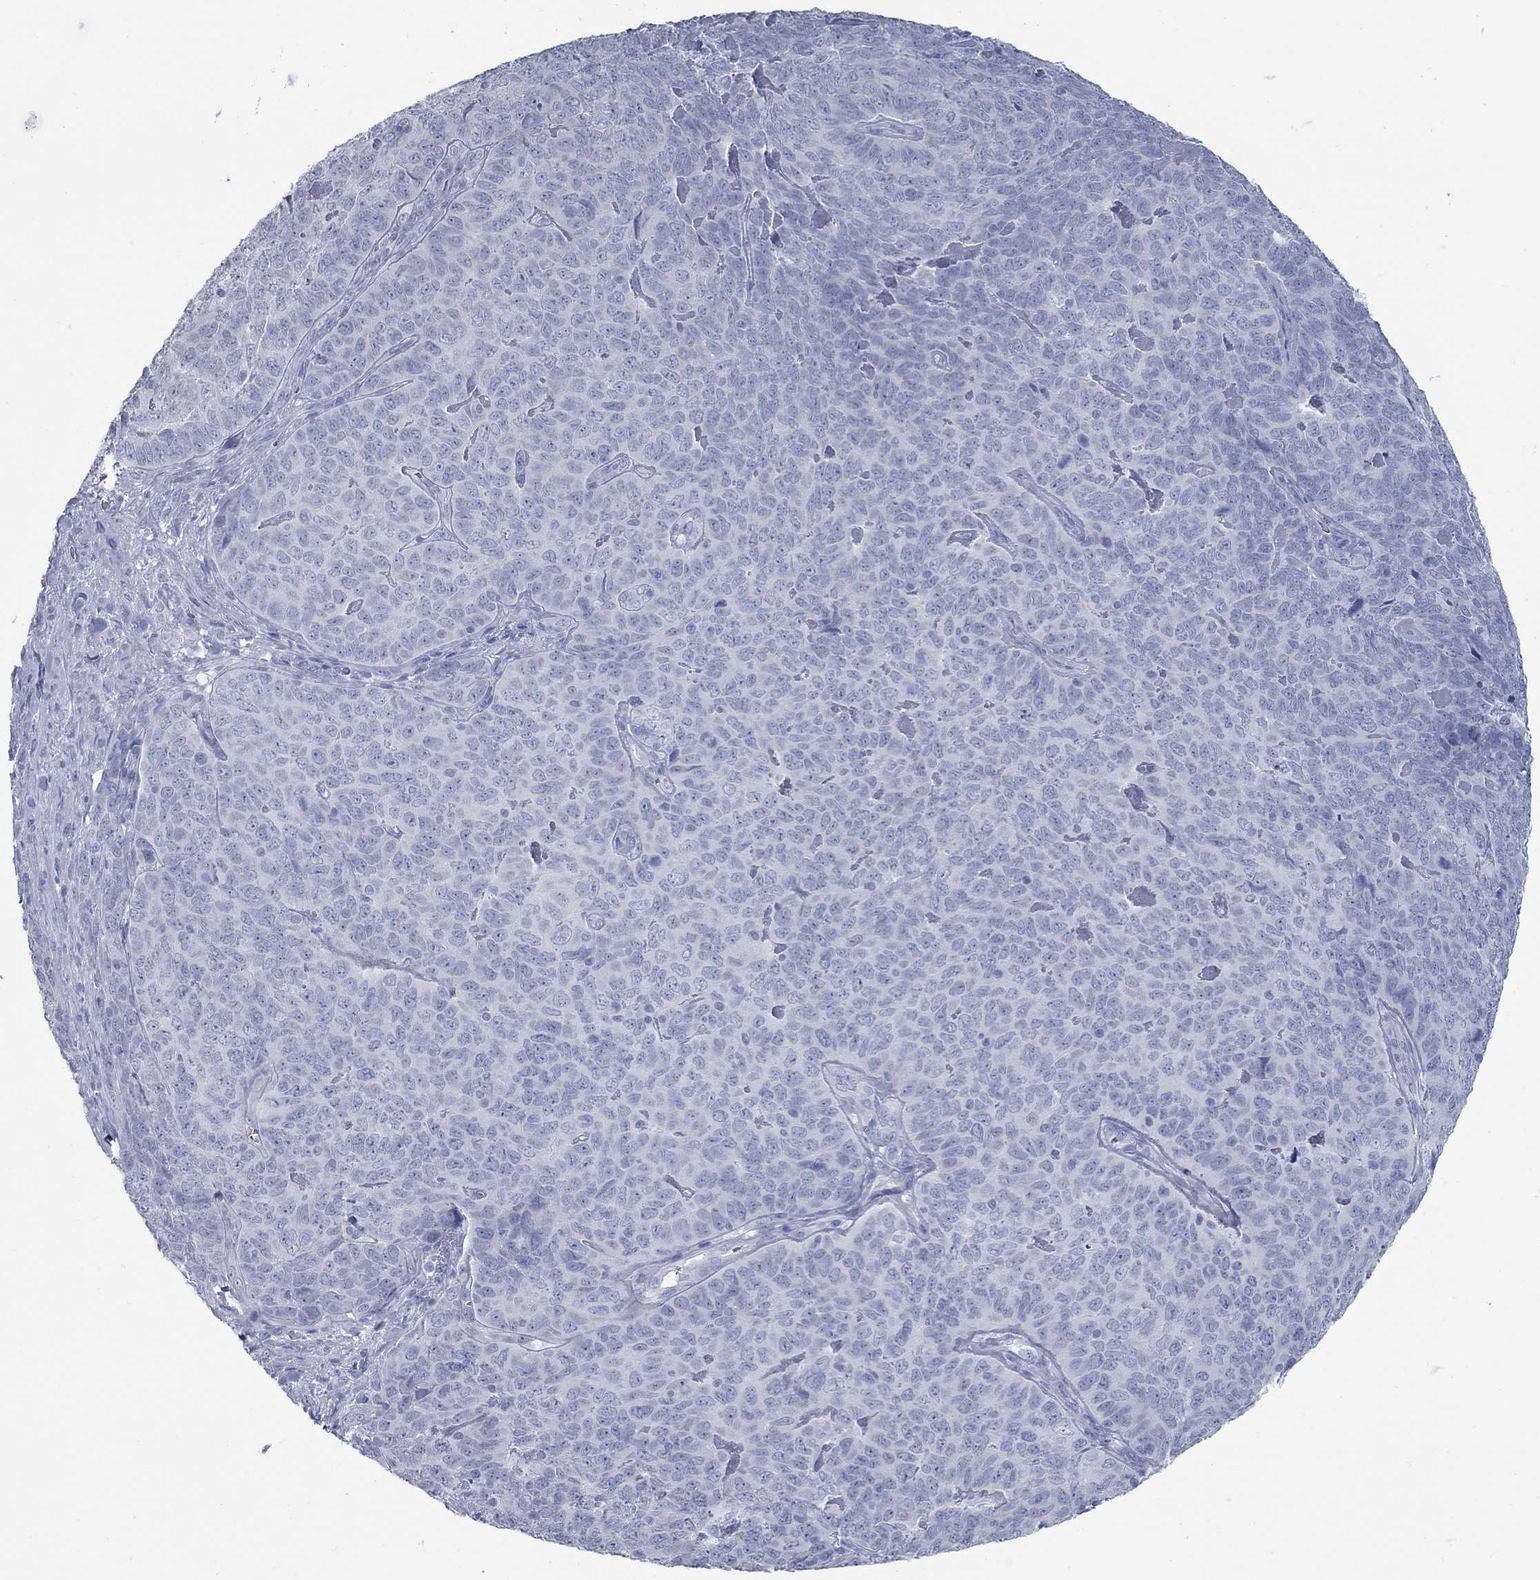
{"staining": {"intensity": "negative", "quantity": "none", "location": "none"}, "tissue": "skin cancer", "cell_type": "Tumor cells", "image_type": "cancer", "snomed": [{"axis": "morphology", "description": "Squamous cell carcinoma, NOS"}, {"axis": "topography", "description": "Skin"}, {"axis": "topography", "description": "Anal"}], "caption": "Immunohistochemistry (IHC) of squamous cell carcinoma (skin) exhibits no positivity in tumor cells. (DAB (3,3'-diaminobenzidine) IHC, high magnification).", "gene": "KIRREL2", "patient": {"sex": "female", "age": 51}}